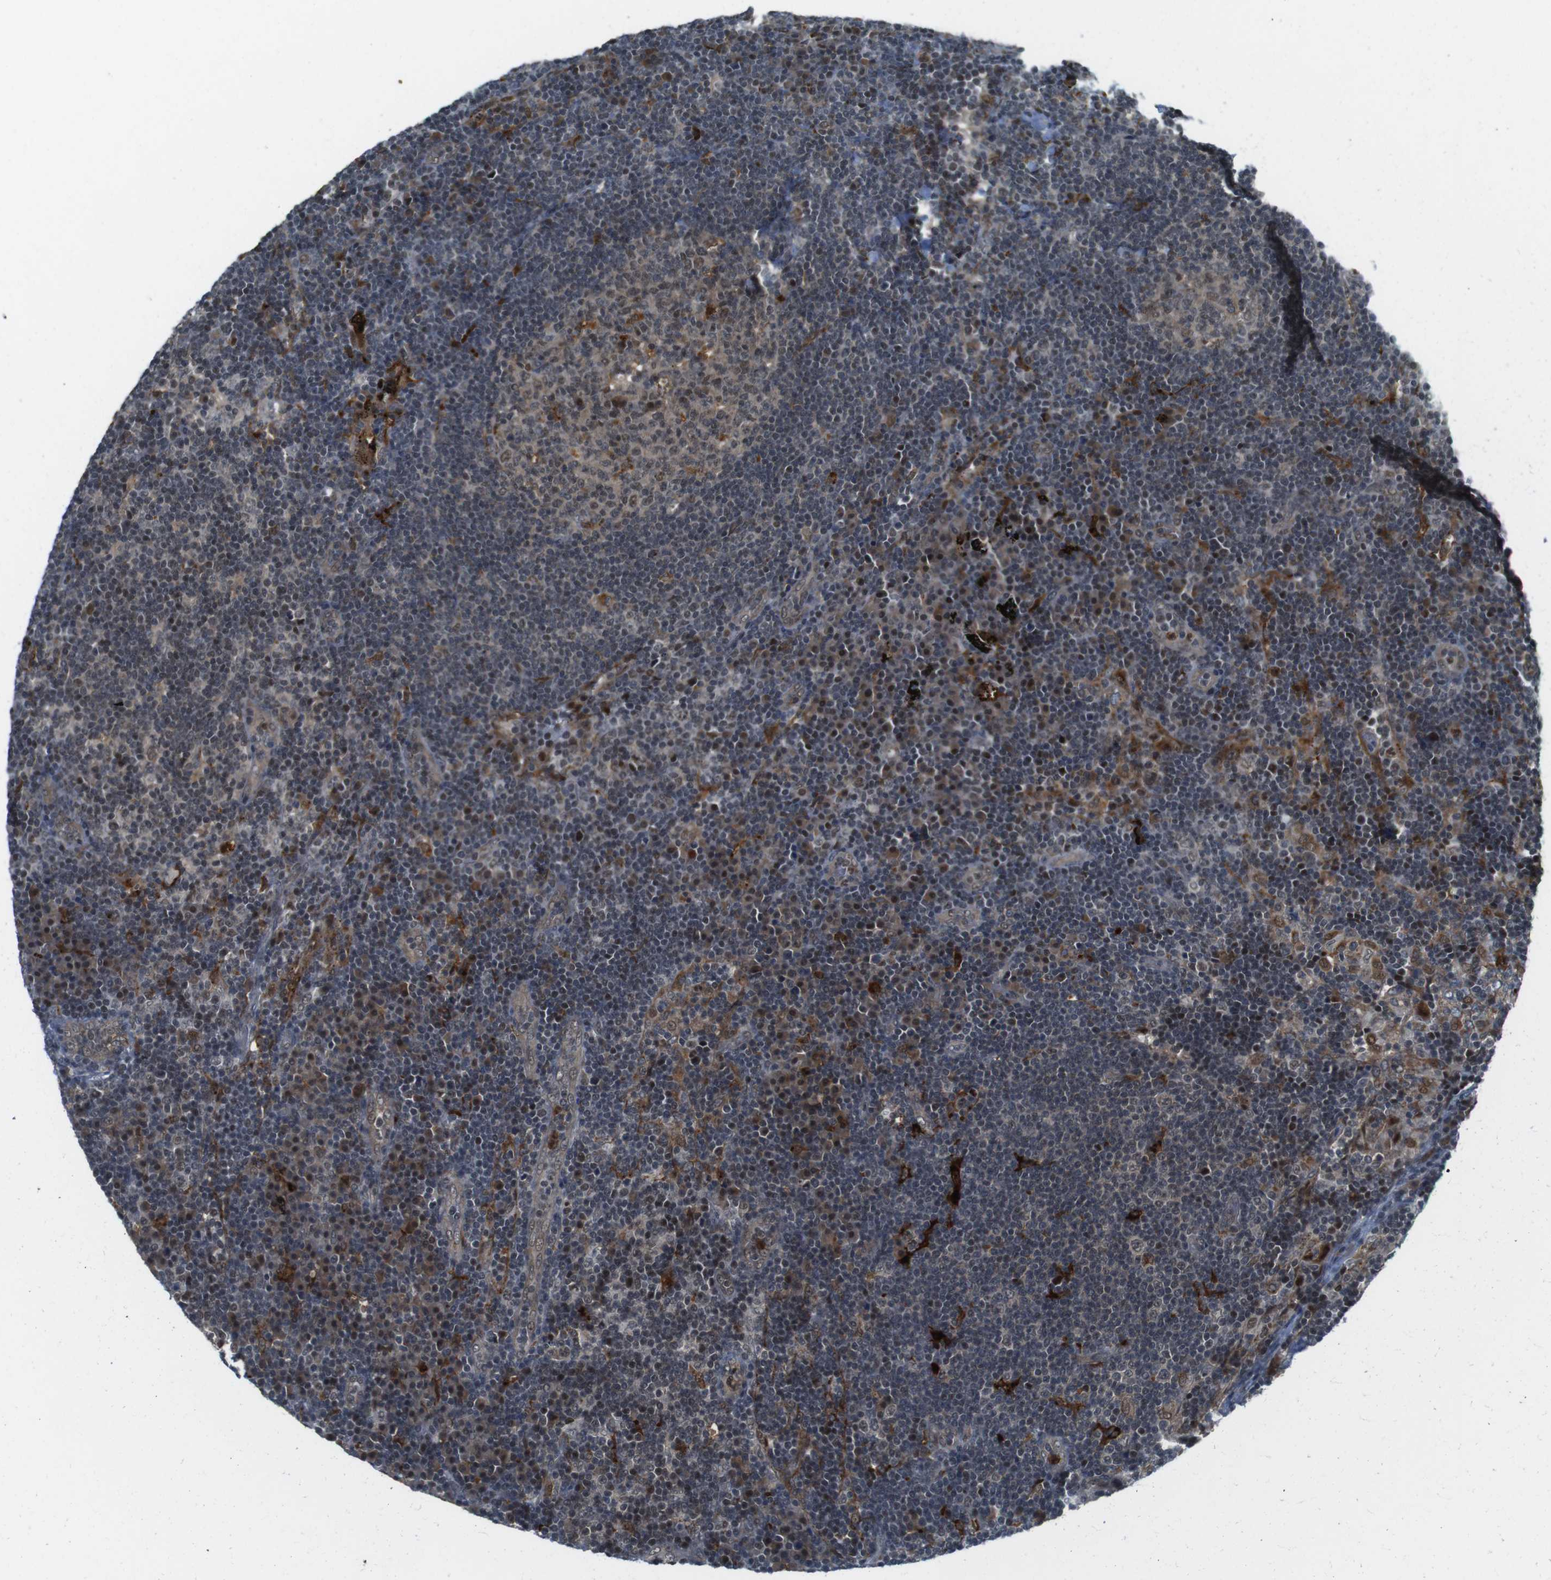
{"staining": {"intensity": "moderate", "quantity": ">75%", "location": "nuclear"}, "tissue": "lymph node", "cell_type": "Germinal center cells", "image_type": "normal", "snomed": [{"axis": "morphology", "description": "Normal tissue, NOS"}, {"axis": "morphology", "description": "Squamous cell carcinoma, metastatic, NOS"}, {"axis": "topography", "description": "Lymph node"}], "caption": "Germinal center cells exhibit moderate nuclear staining in about >75% of cells in benign lymph node.", "gene": "MAPKAPK5", "patient": {"sex": "female", "age": 53}}